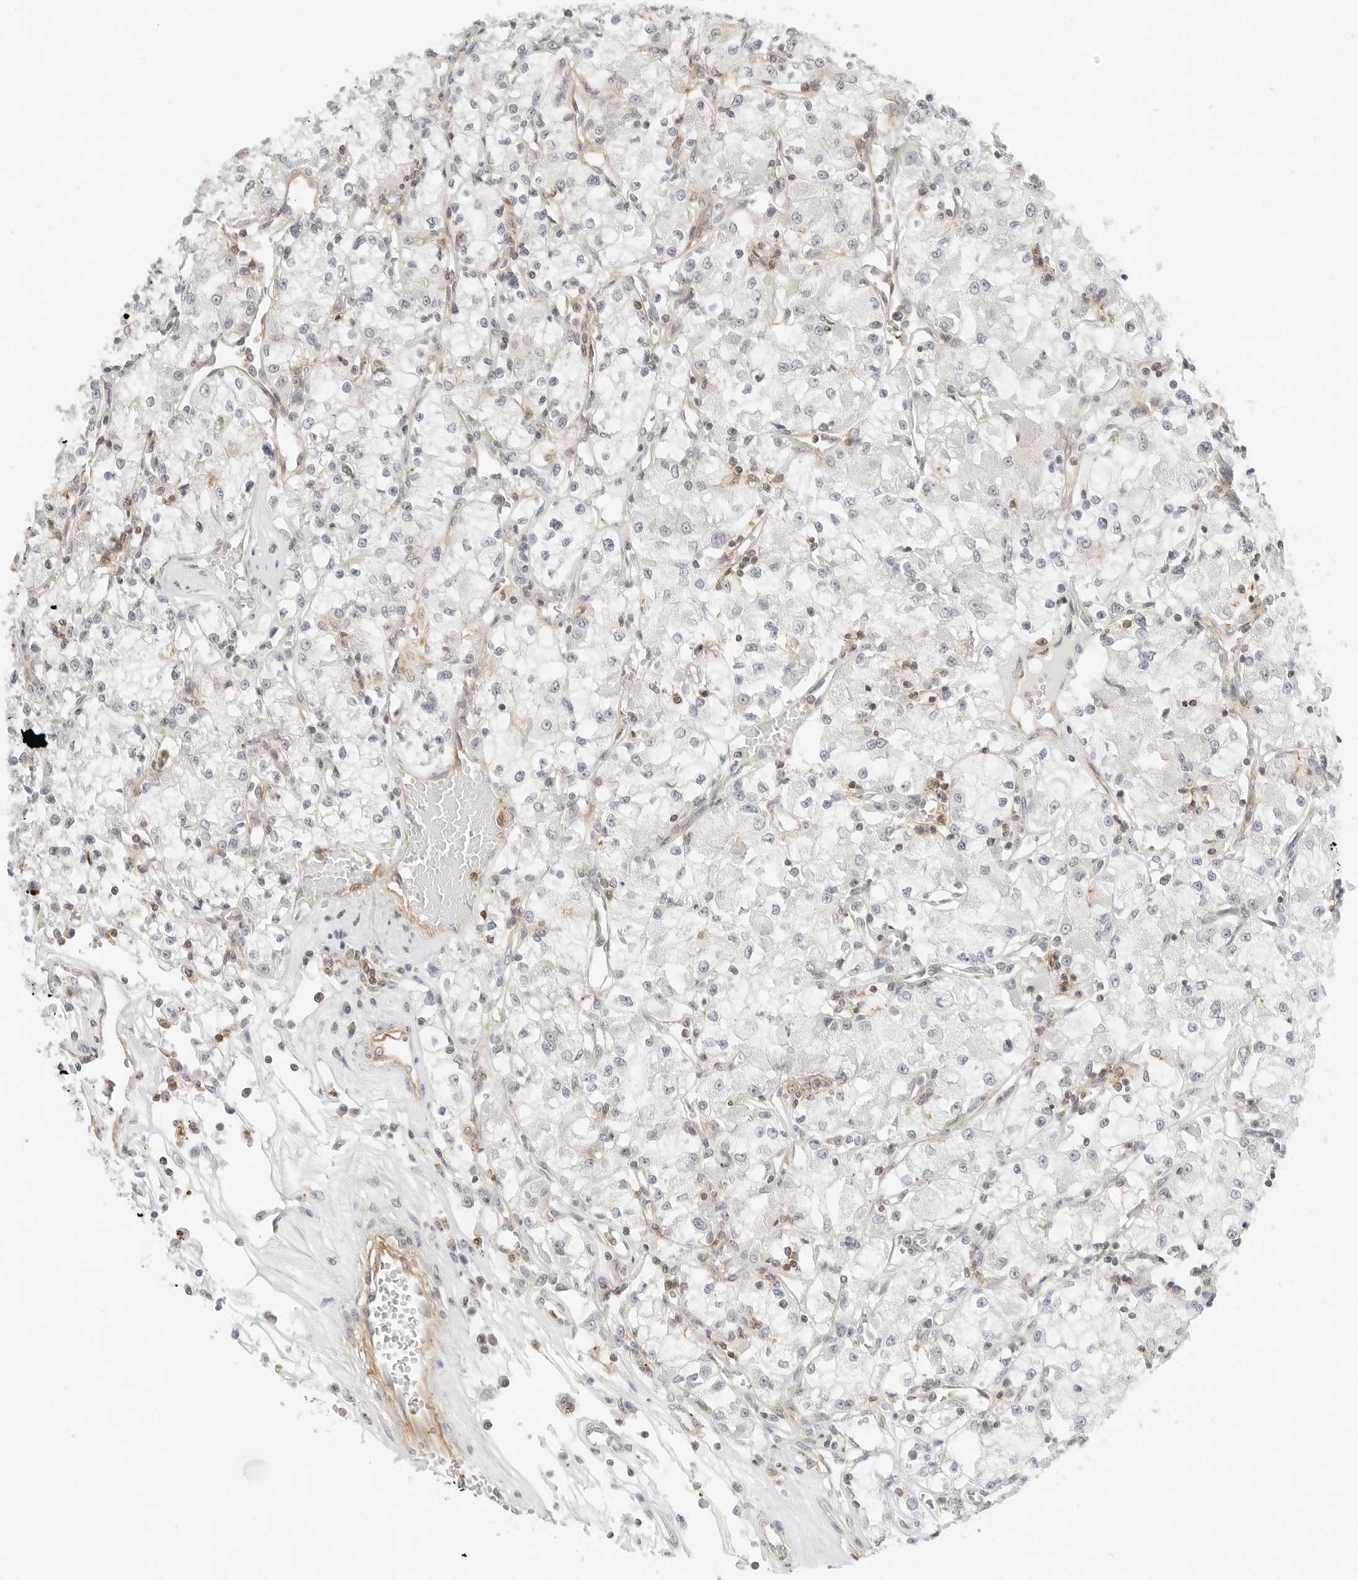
{"staining": {"intensity": "negative", "quantity": "none", "location": "none"}, "tissue": "renal cancer", "cell_type": "Tumor cells", "image_type": "cancer", "snomed": [{"axis": "morphology", "description": "Adenocarcinoma, NOS"}, {"axis": "topography", "description": "Kidney"}], "caption": "Human renal adenocarcinoma stained for a protein using immunohistochemistry displays no staining in tumor cells.", "gene": "OSCP1", "patient": {"sex": "female", "age": 59}}